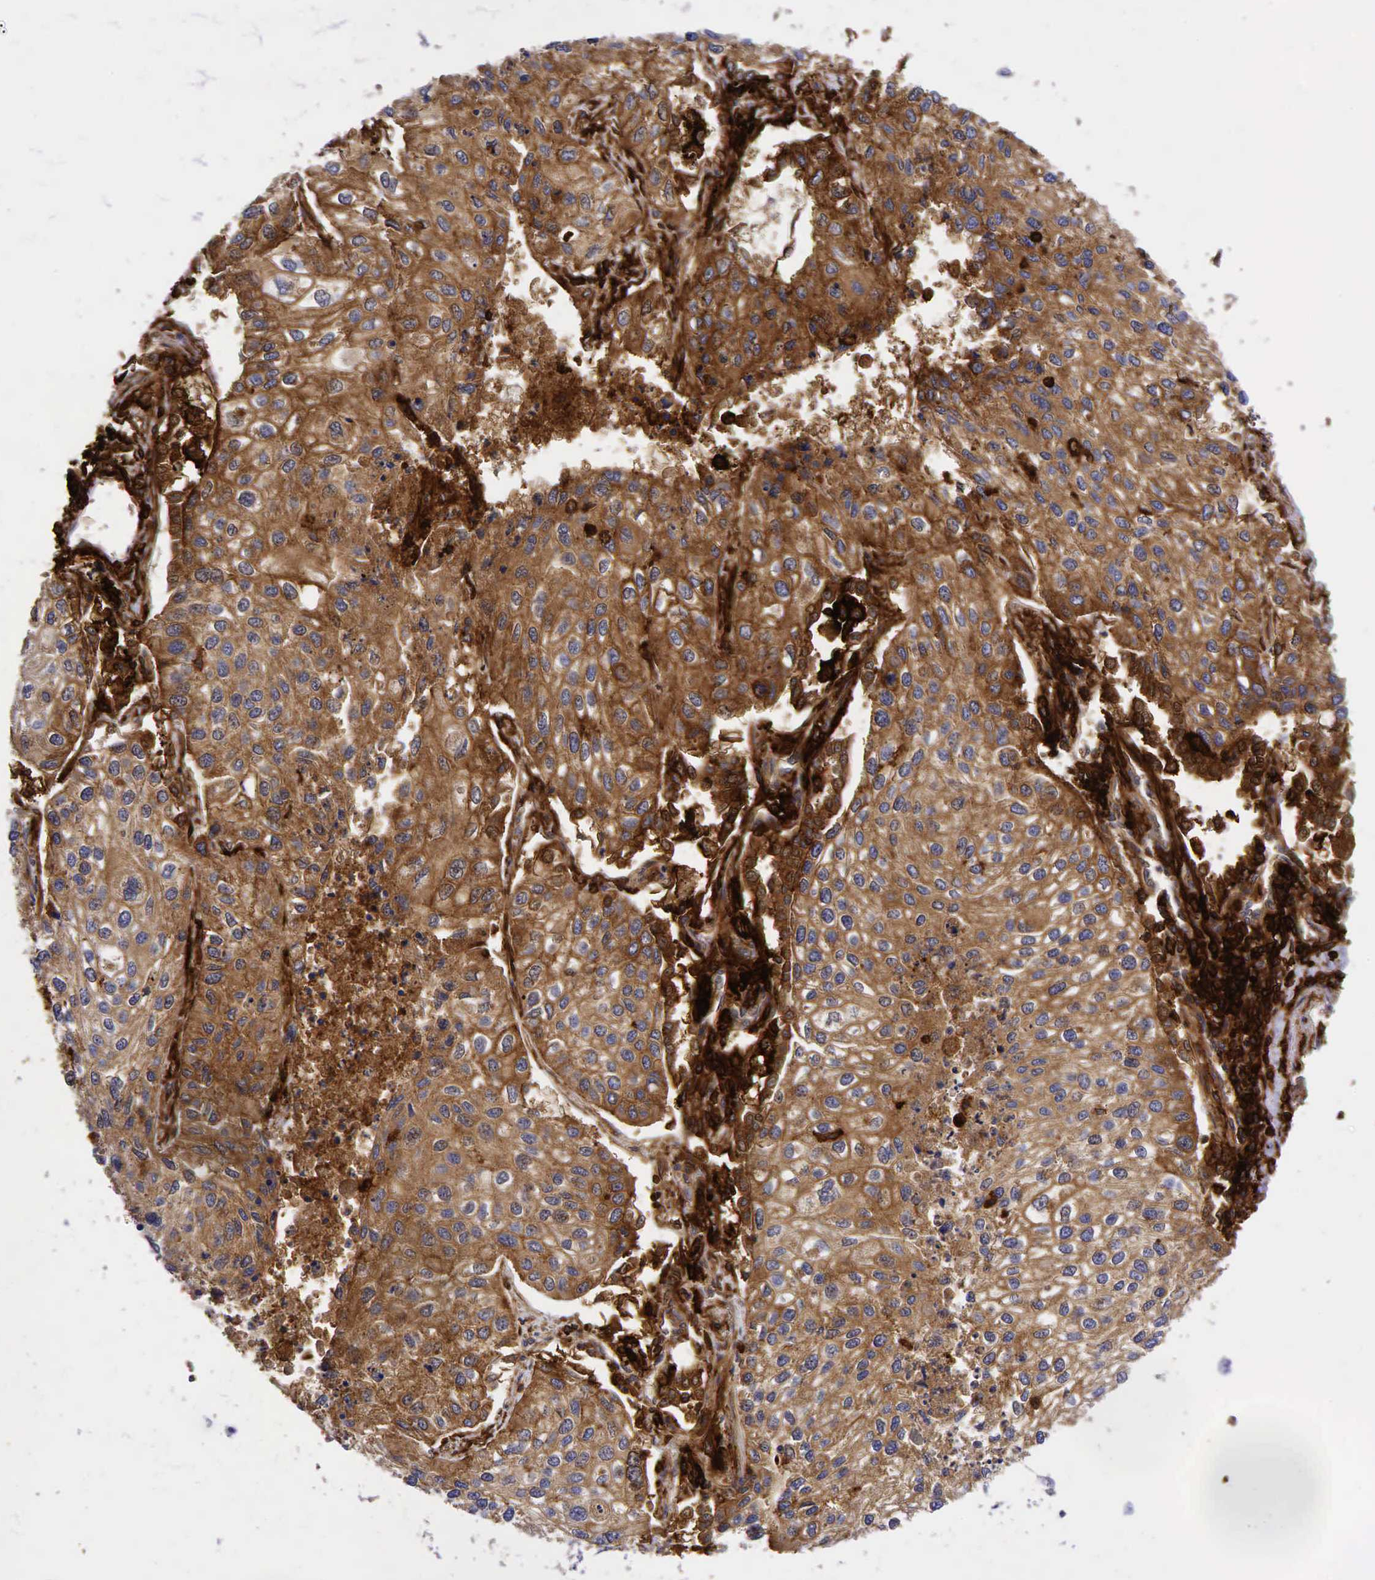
{"staining": {"intensity": "moderate", "quantity": ">75%", "location": "cytoplasmic/membranous"}, "tissue": "lung cancer", "cell_type": "Tumor cells", "image_type": "cancer", "snomed": [{"axis": "morphology", "description": "Squamous cell carcinoma, NOS"}, {"axis": "topography", "description": "Lung"}], "caption": "This histopathology image shows immunohistochemistry staining of human lung cancer (squamous cell carcinoma), with medium moderate cytoplasmic/membranous expression in about >75% of tumor cells.", "gene": "CD44", "patient": {"sex": "male", "age": 75}}